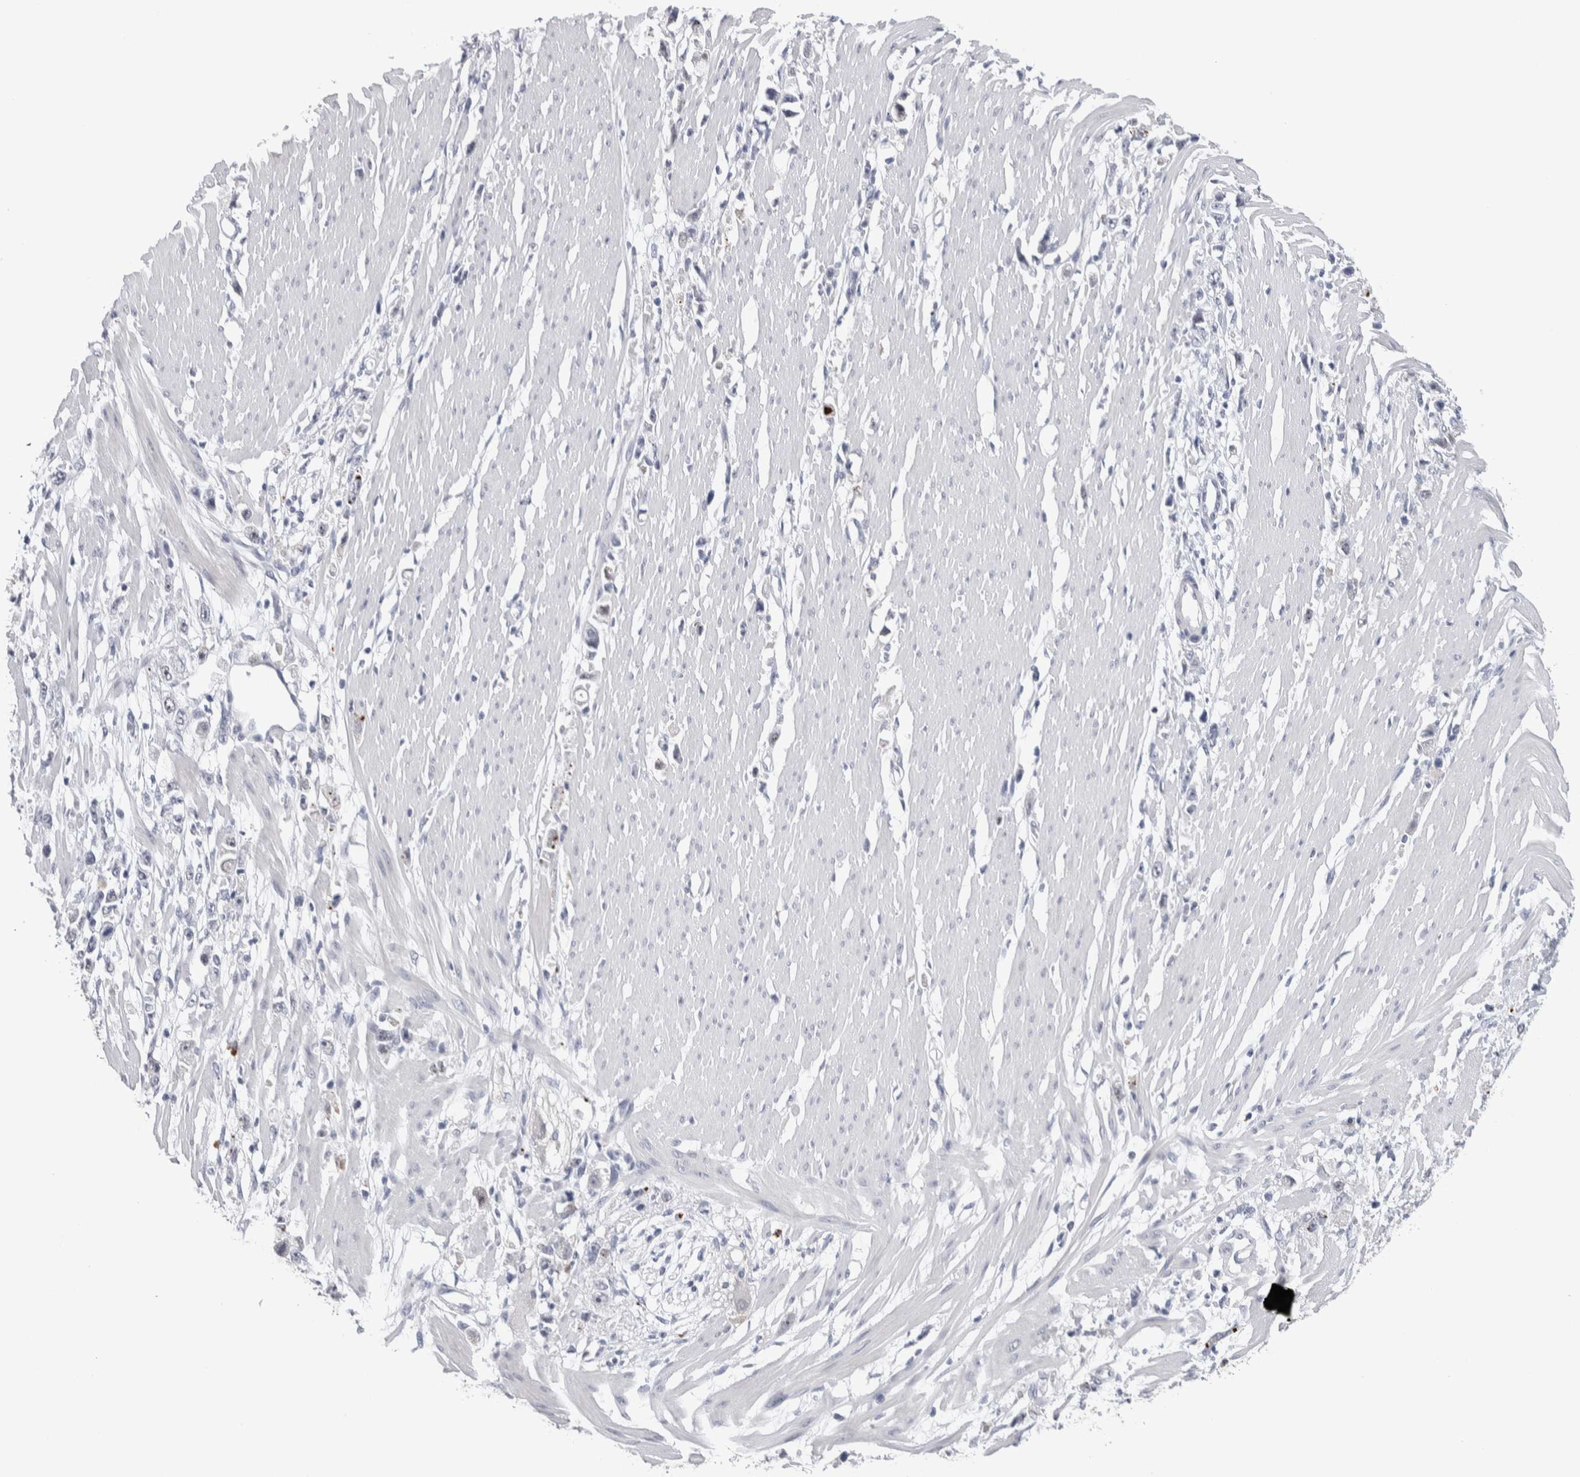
{"staining": {"intensity": "negative", "quantity": "none", "location": "none"}, "tissue": "stomach cancer", "cell_type": "Tumor cells", "image_type": "cancer", "snomed": [{"axis": "morphology", "description": "Adenocarcinoma, NOS"}, {"axis": "topography", "description": "Stomach"}], "caption": "High magnification brightfield microscopy of adenocarcinoma (stomach) stained with DAB (3,3'-diaminobenzidine) (brown) and counterstained with hematoxylin (blue): tumor cells show no significant expression.", "gene": "TMEM102", "patient": {"sex": "female", "age": 59}}